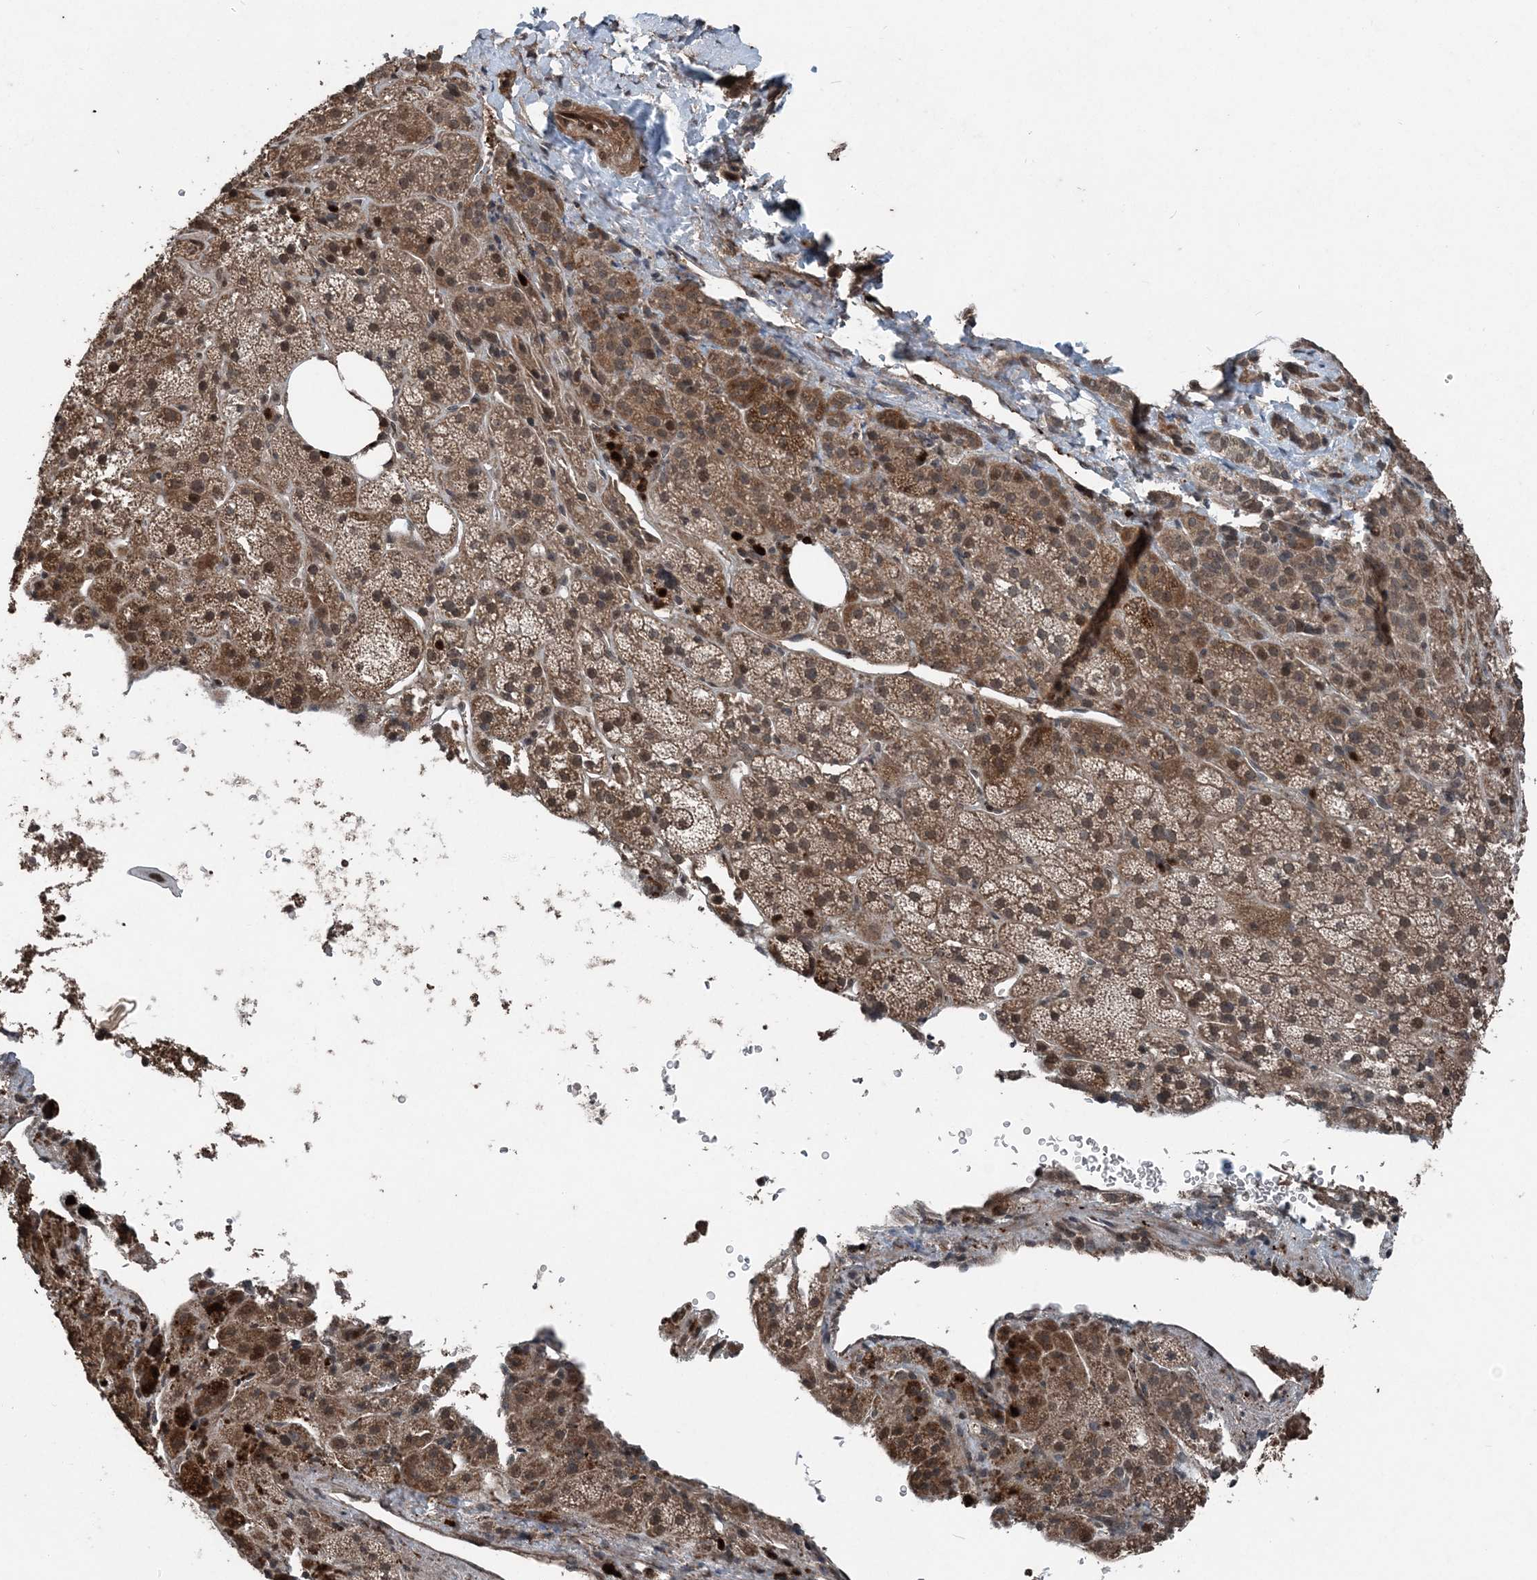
{"staining": {"intensity": "moderate", "quantity": "25%-75%", "location": "cytoplasmic/membranous,nuclear"}, "tissue": "adrenal gland", "cell_type": "Glandular cells", "image_type": "normal", "snomed": [{"axis": "morphology", "description": "Normal tissue, NOS"}, {"axis": "topography", "description": "Adrenal gland"}], "caption": "This histopathology image demonstrates benign adrenal gland stained with immunohistochemistry (IHC) to label a protein in brown. The cytoplasmic/membranous,nuclear of glandular cells show moderate positivity for the protein. Nuclei are counter-stained blue.", "gene": "CFL1", "patient": {"sex": "female", "age": 57}}